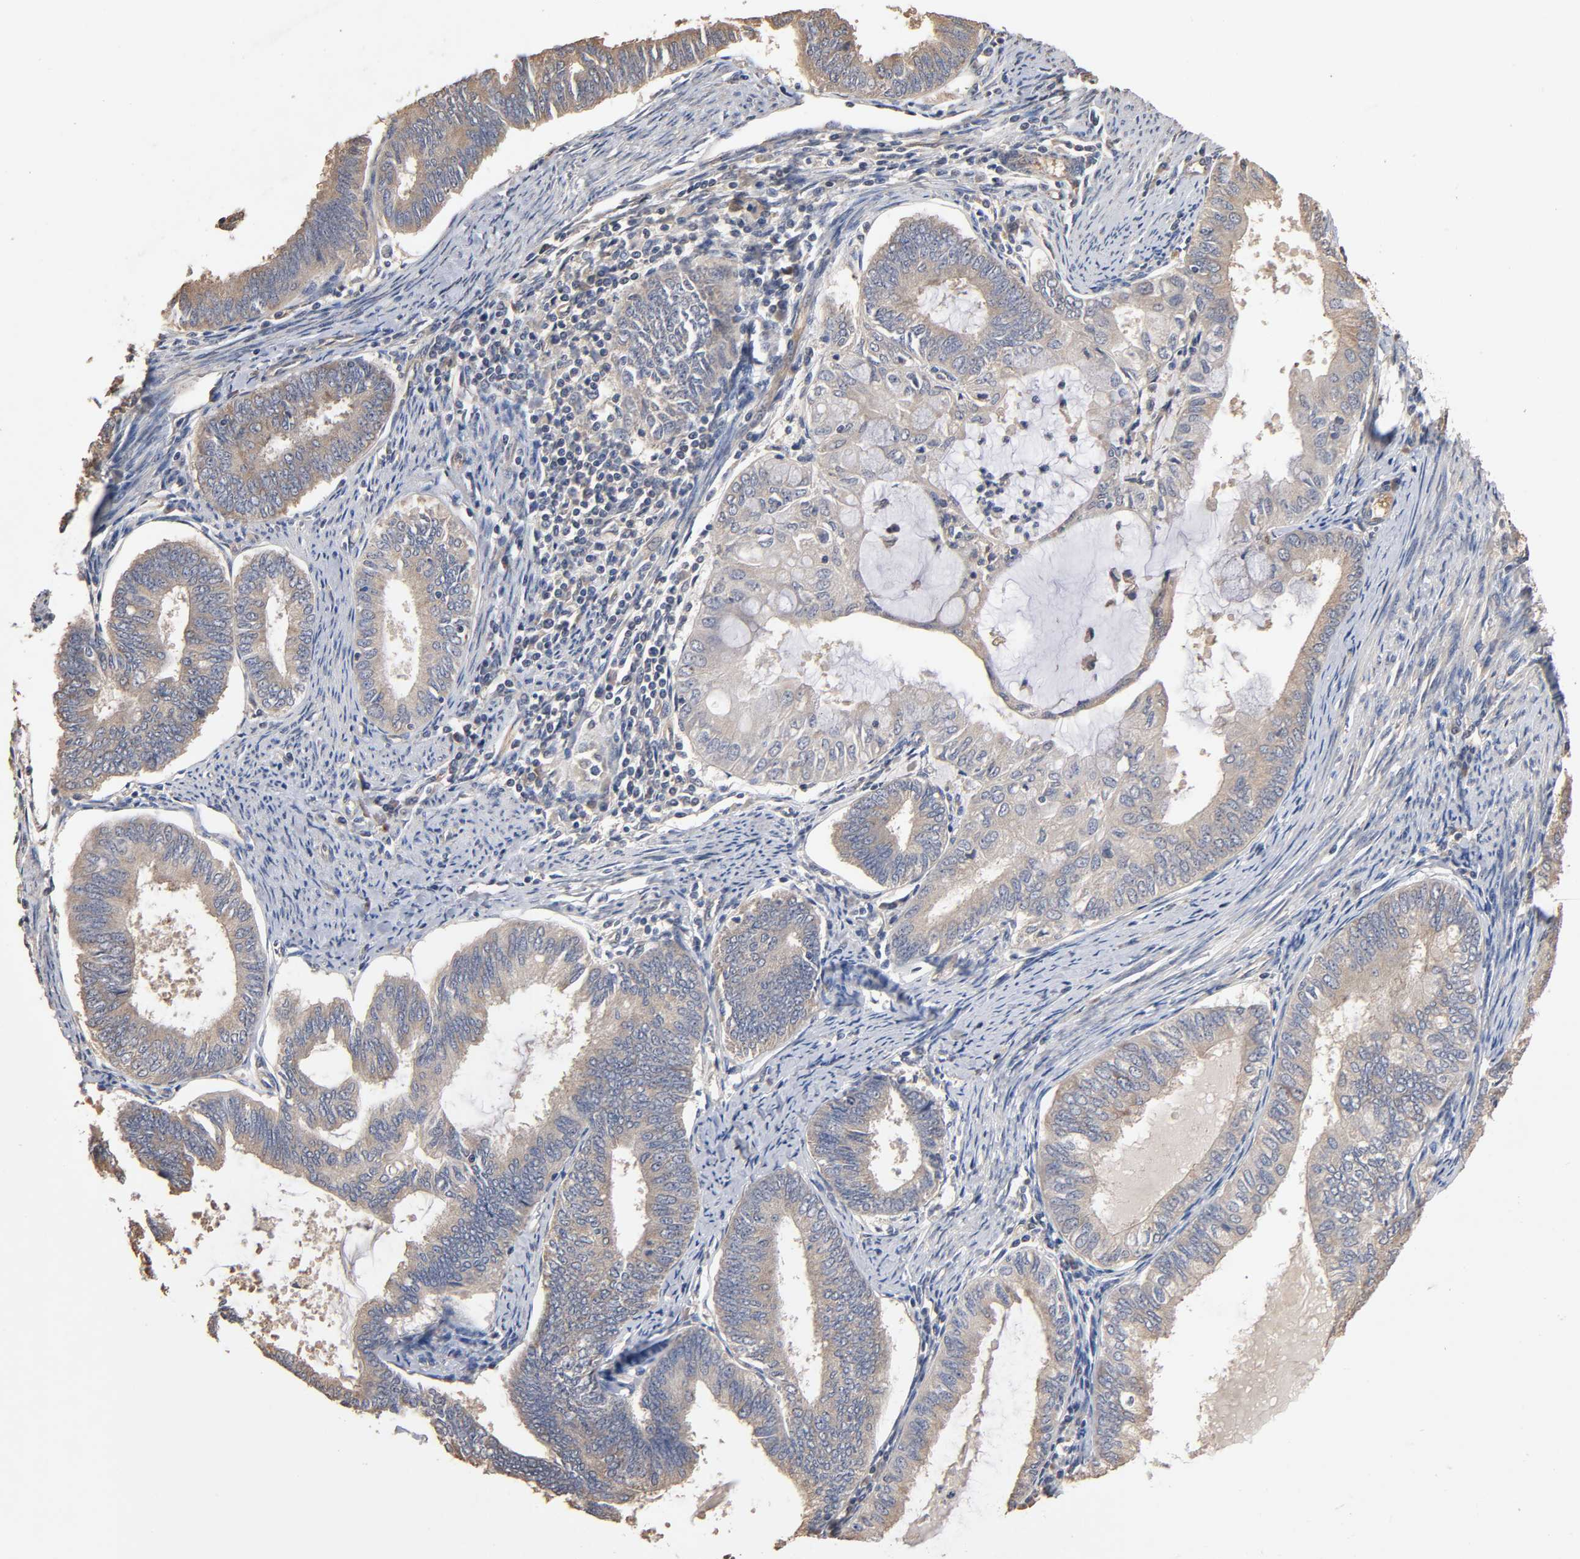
{"staining": {"intensity": "weak", "quantity": ">75%", "location": "cytoplasmic/membranous"}, "tissue": "endometrial cancer", "cell_type": "Tumor cells", "image_type": "cancer", "snomed": [{"axis": "morphology", "description": "Adenocarcinoma, NOS"}, {"axis": "topography", "description": "Endometrium"}], "caption": "IHC of endometrial adenocarcinoma displays low levels of weak cytoplasmic/membranous staining in about >75% of tumor cells. (DAB = brown stain, brightfield microscopy at high magnification).", "gene": "ARHGEF7", "patient": {"sex": "female", "age": 86}}